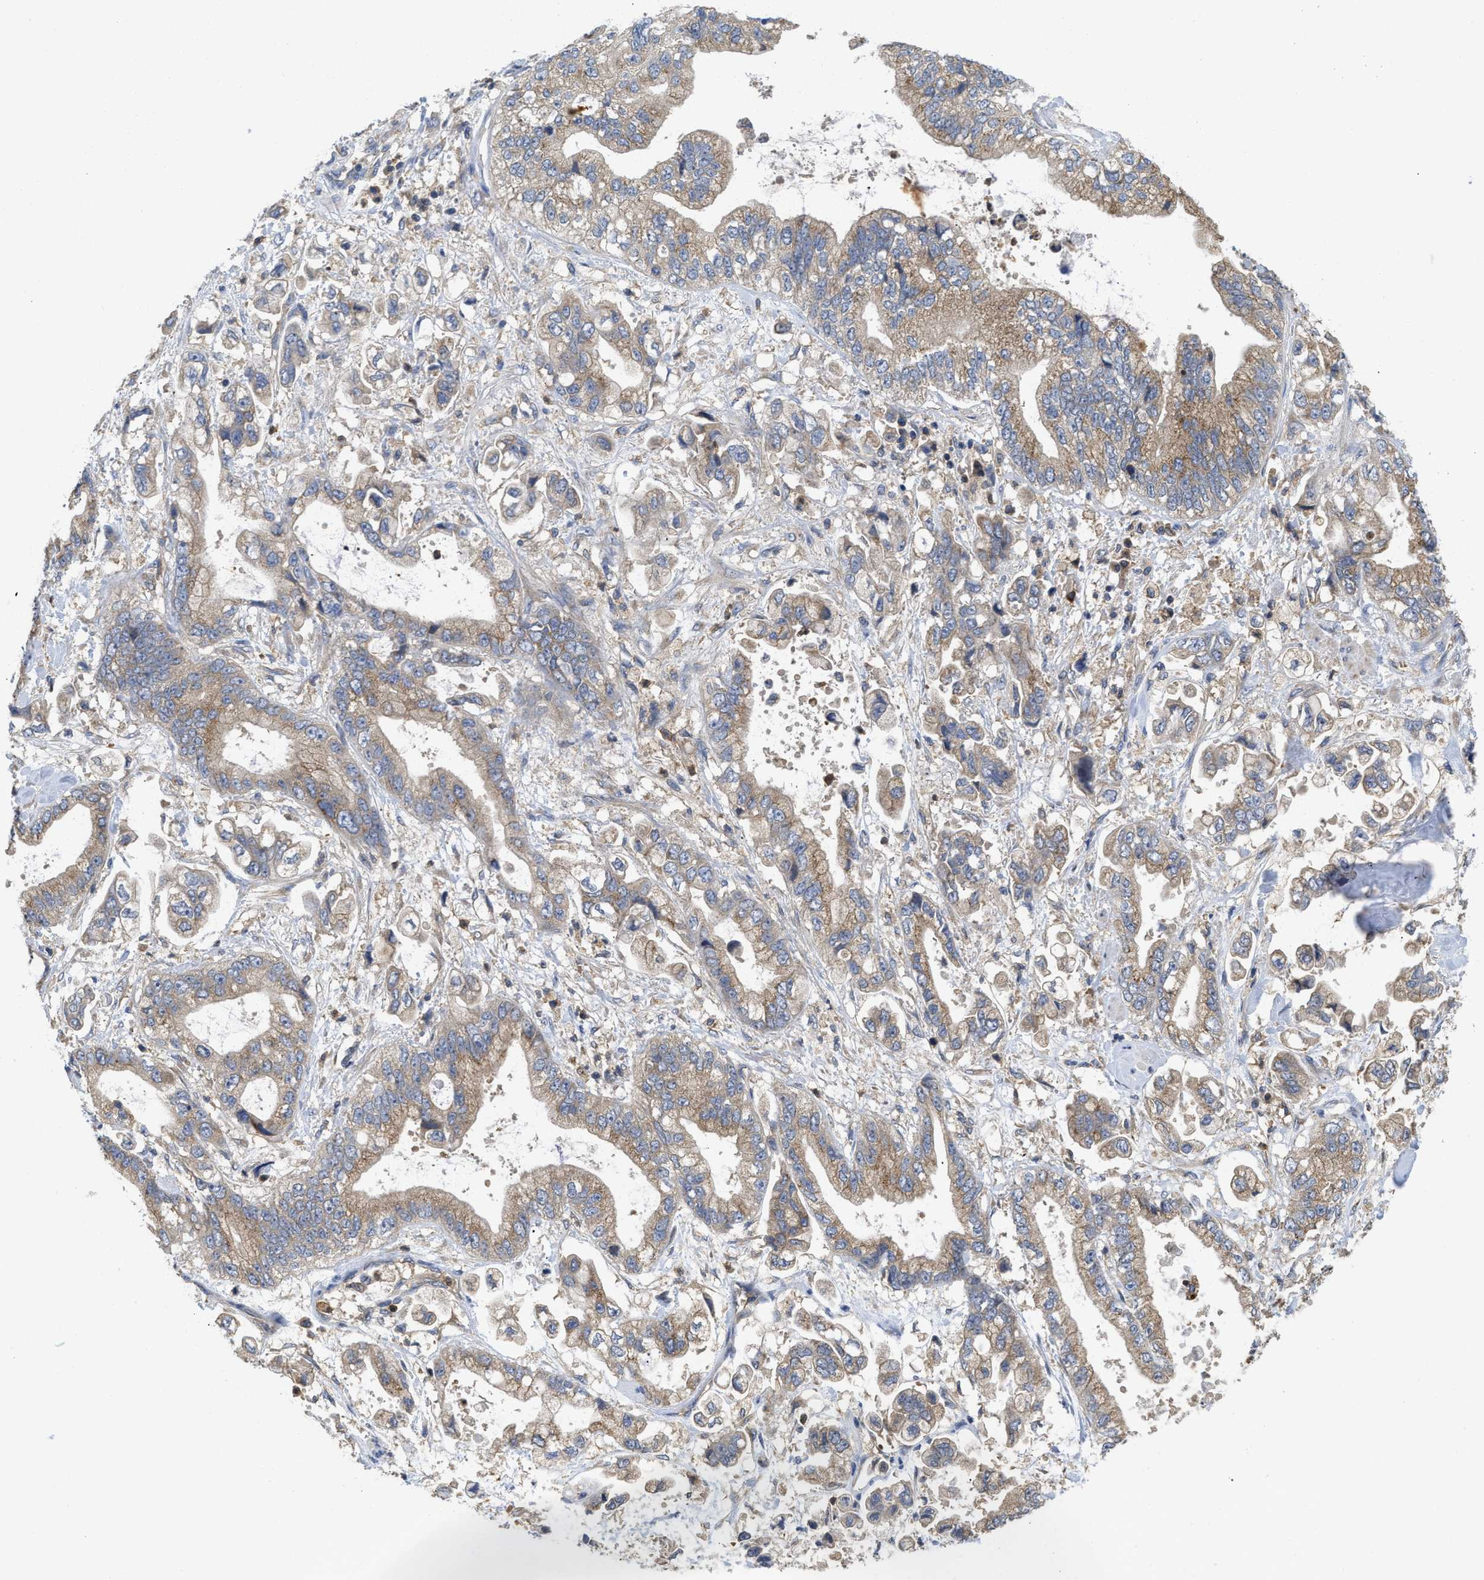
{"staining": {"intensity": "weak", "quantity": ">75%", "location": "cytoplasmic/membranous"}, "tissue": "stomach cancer", "cell_type": "Tumor cells", "image_type": "cancer", "snomed": [{"axis": "morphology", "description": "Normal tissue, NOS"}, {"axis": "morphology", "description": "Adenocarcinoma, NOS"}, {"axis": "topography", "description": "Stomach"}], "caption": "The immunohistochemical stain labels weak cytoplasmic/membranous expression in tumor cells of stomach cancer (adenocarcinoma) tissue.", "gene": "RNF216", "patient": {"sex": "male", "age": 62}}